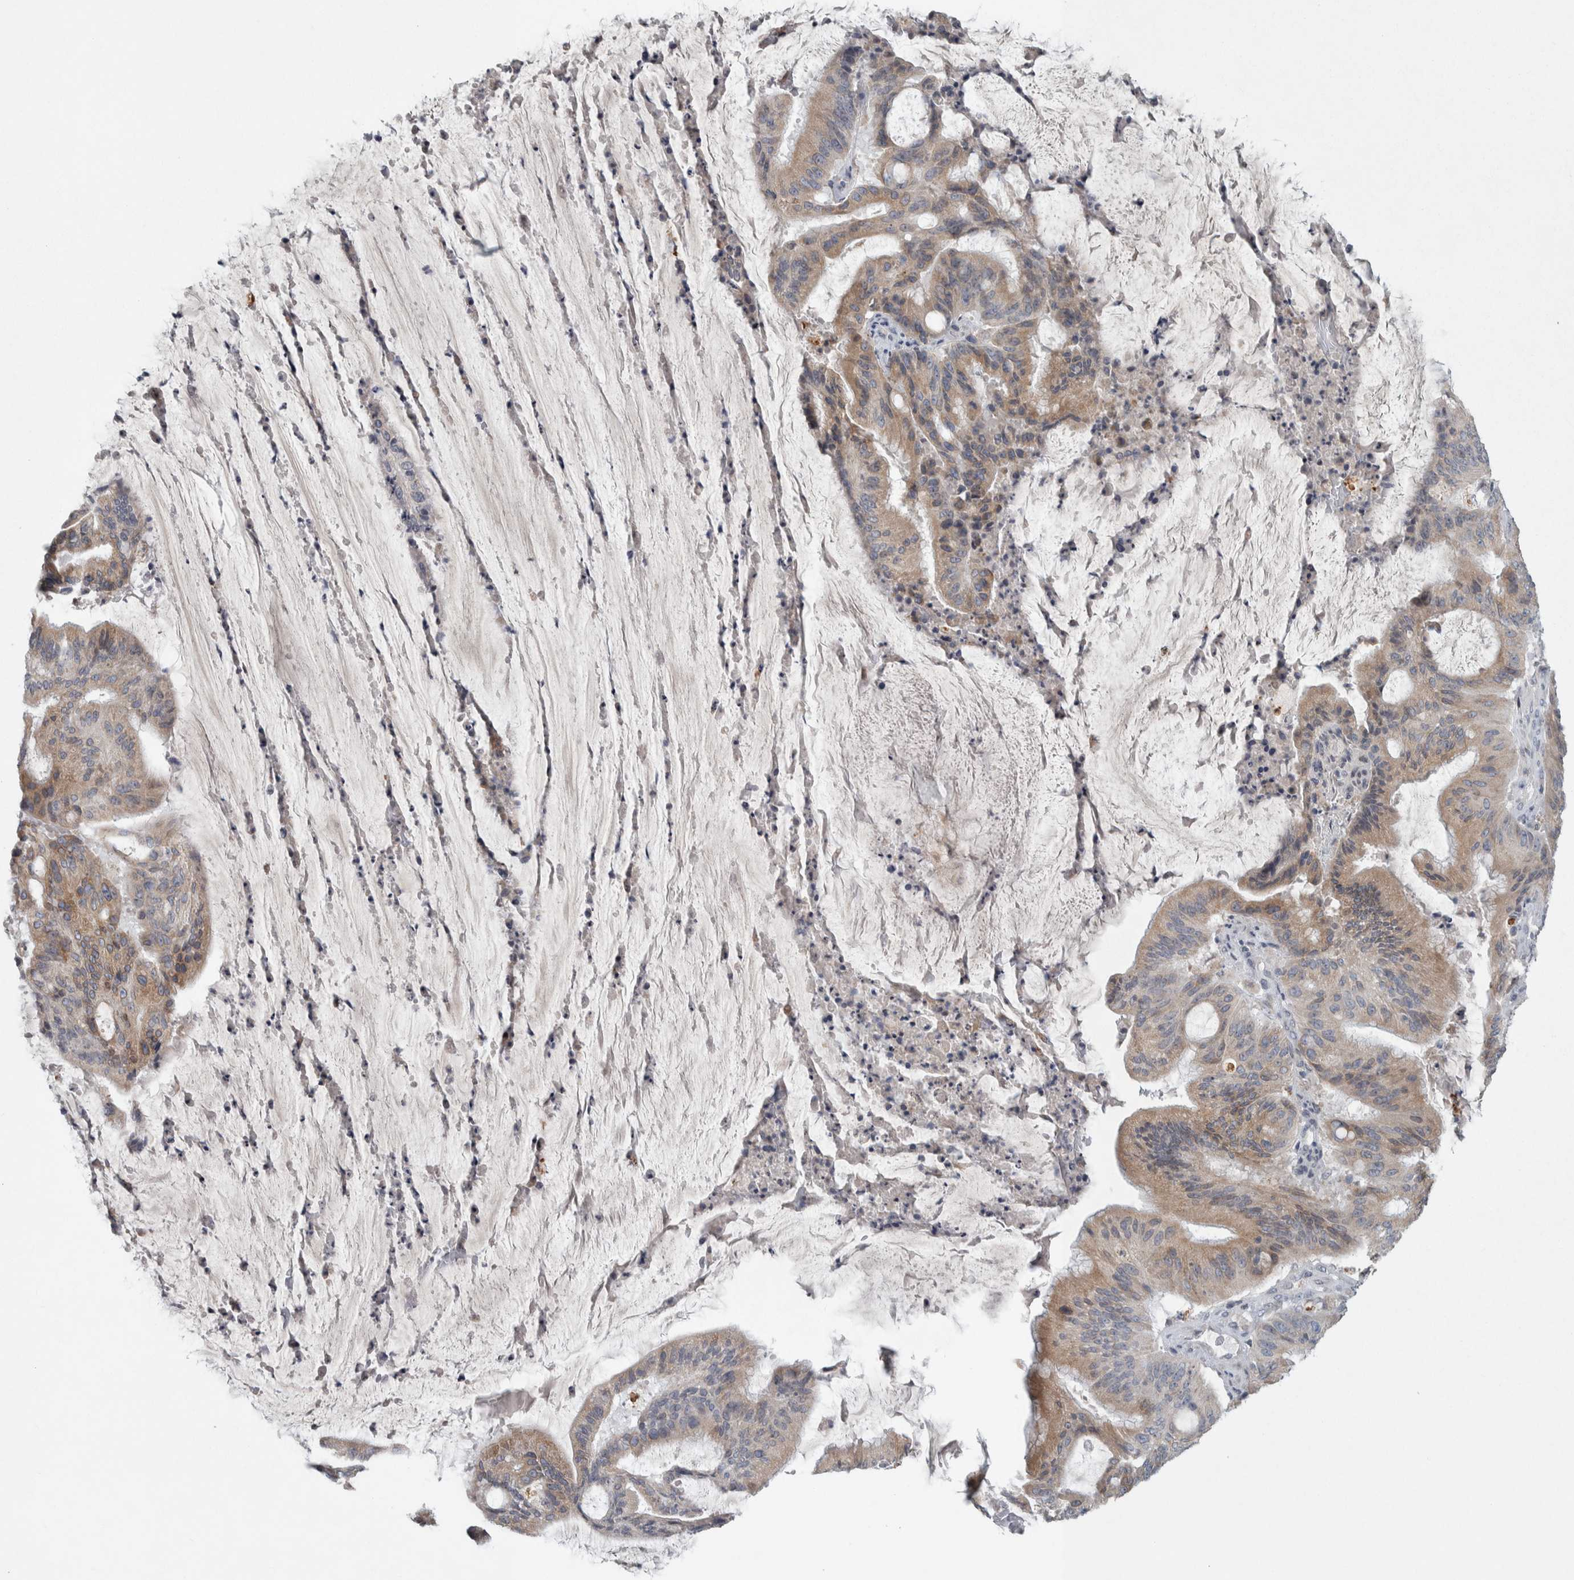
{"staining": {"intensity": "moderate", "quantity": ">75%", "location": "cytoplasmic/membranous"}, "tissue": "liver cancer", "cell_type": "Tumor cells", "image_type": "cancer", "snomed": [{"axis": "morphology", "description": "Normal tissue, NOS"}, {"axis": "morphology", "description": "Cholangiocarcinoma"}, {"axis": "topography", "description": "Liver"}, {"axis": "topography", "description": "Peripheral nerve tissue"}], "caption": "Immunohistochemical staining of liver cancer reveals medium levels of moderate cytoplasmic/membranous positivity in about >75% of tumor cells.", "gene": "SIGMAR1", "patient": {"sex": "female", "age": 73}}